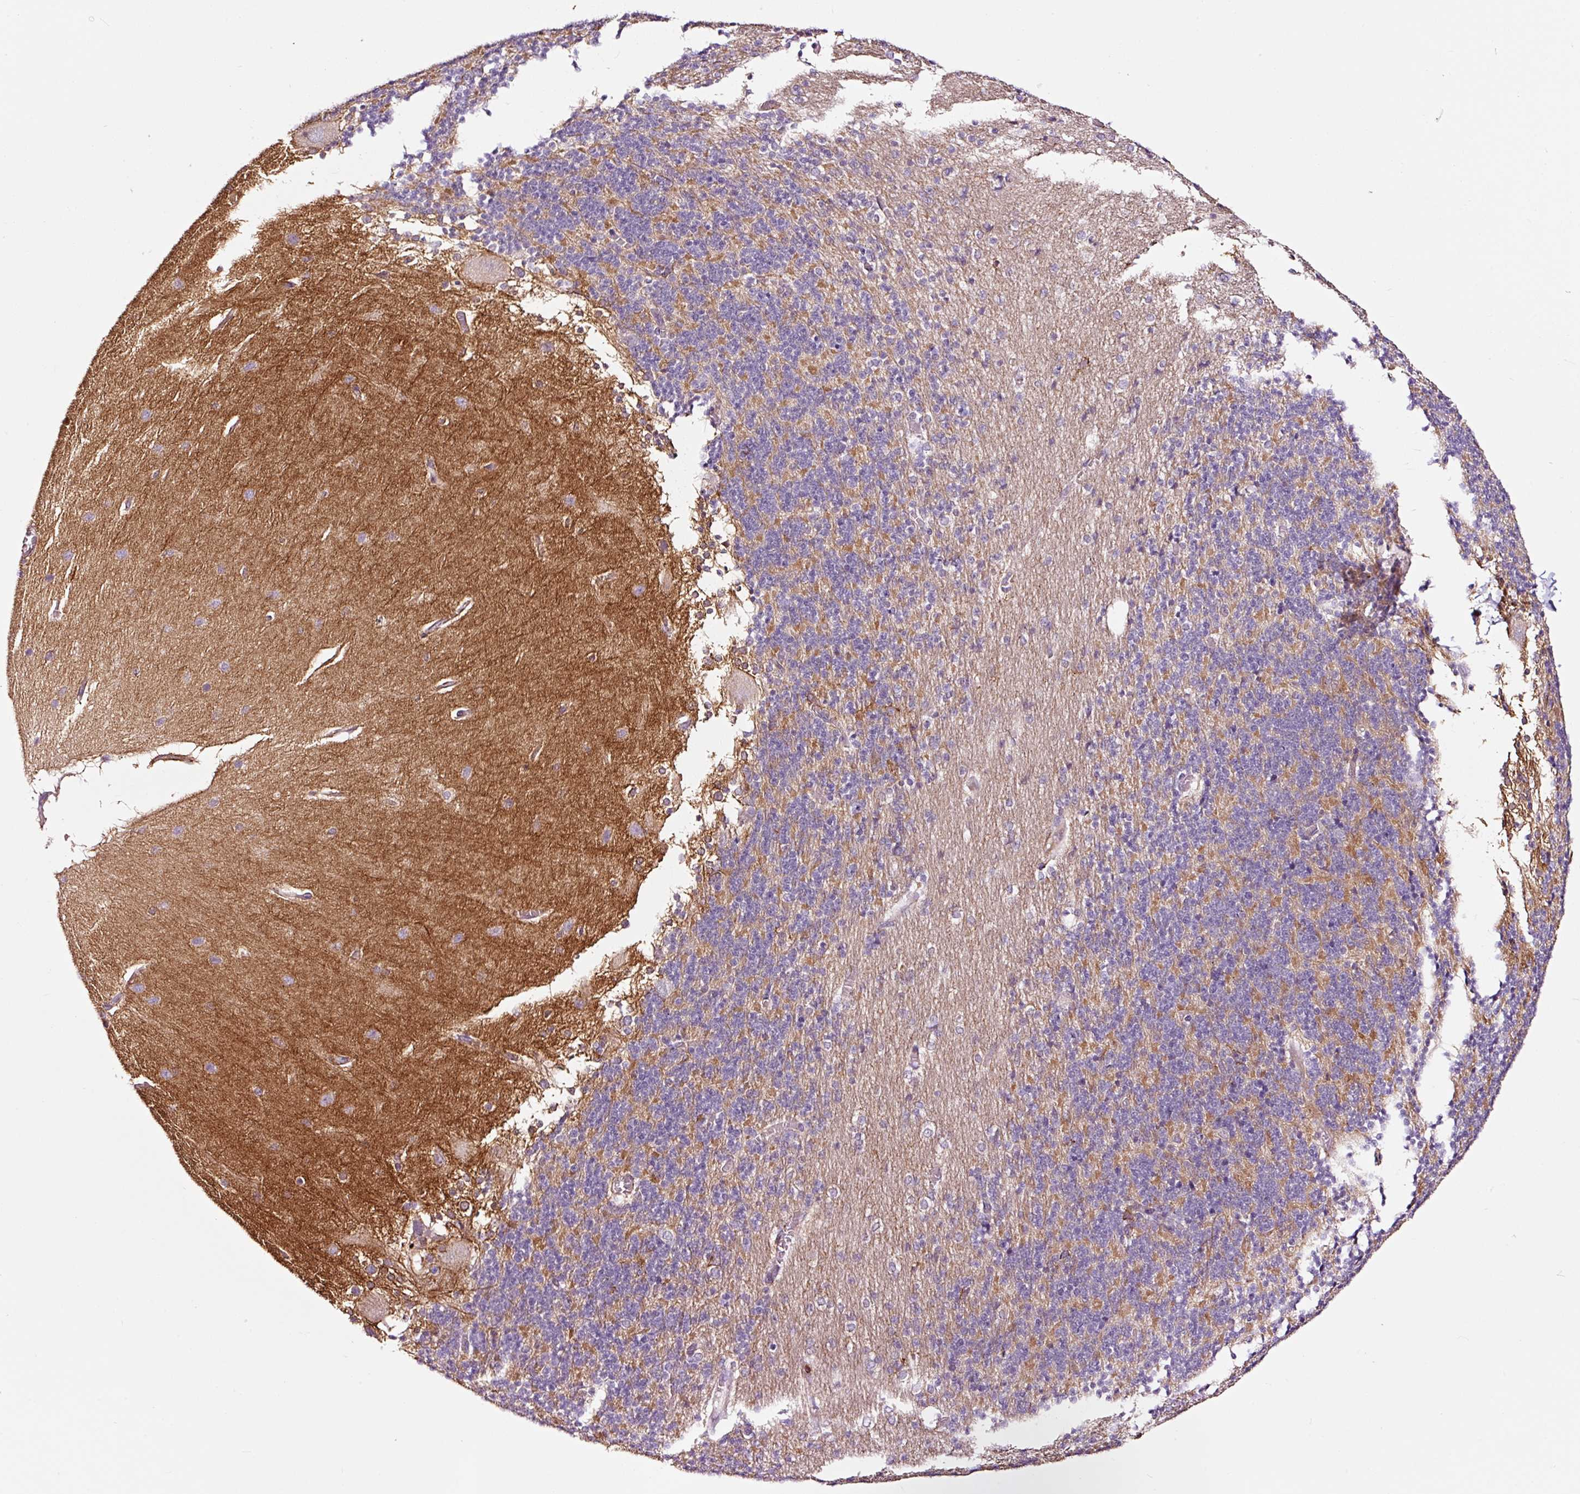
{"staining": {"intensity": "moderate", "quantity": "25%-75%", "location": "cytoplasmic/membranous"}, "tissue": "cerebellum", "cell_type": "Cells in granular layer", "image_type": "normal", "snomed": [{"axis": "morphology", "description": "Normal tissue, NOS"}, {"axis": "topography", "description": "Cerebellum"}], "caption": "Cells in granular layer display medium levels of moderate cytoplasmic/membranous staining in approximately 25%-75% of cells in normal human cerebellum. (DAB (3,3'-diaminobenzidine) = brown stain, brightfield microscopy at high magnification).", "gene": "ADD3", "patient": {"sex": "female", "age": 54}}